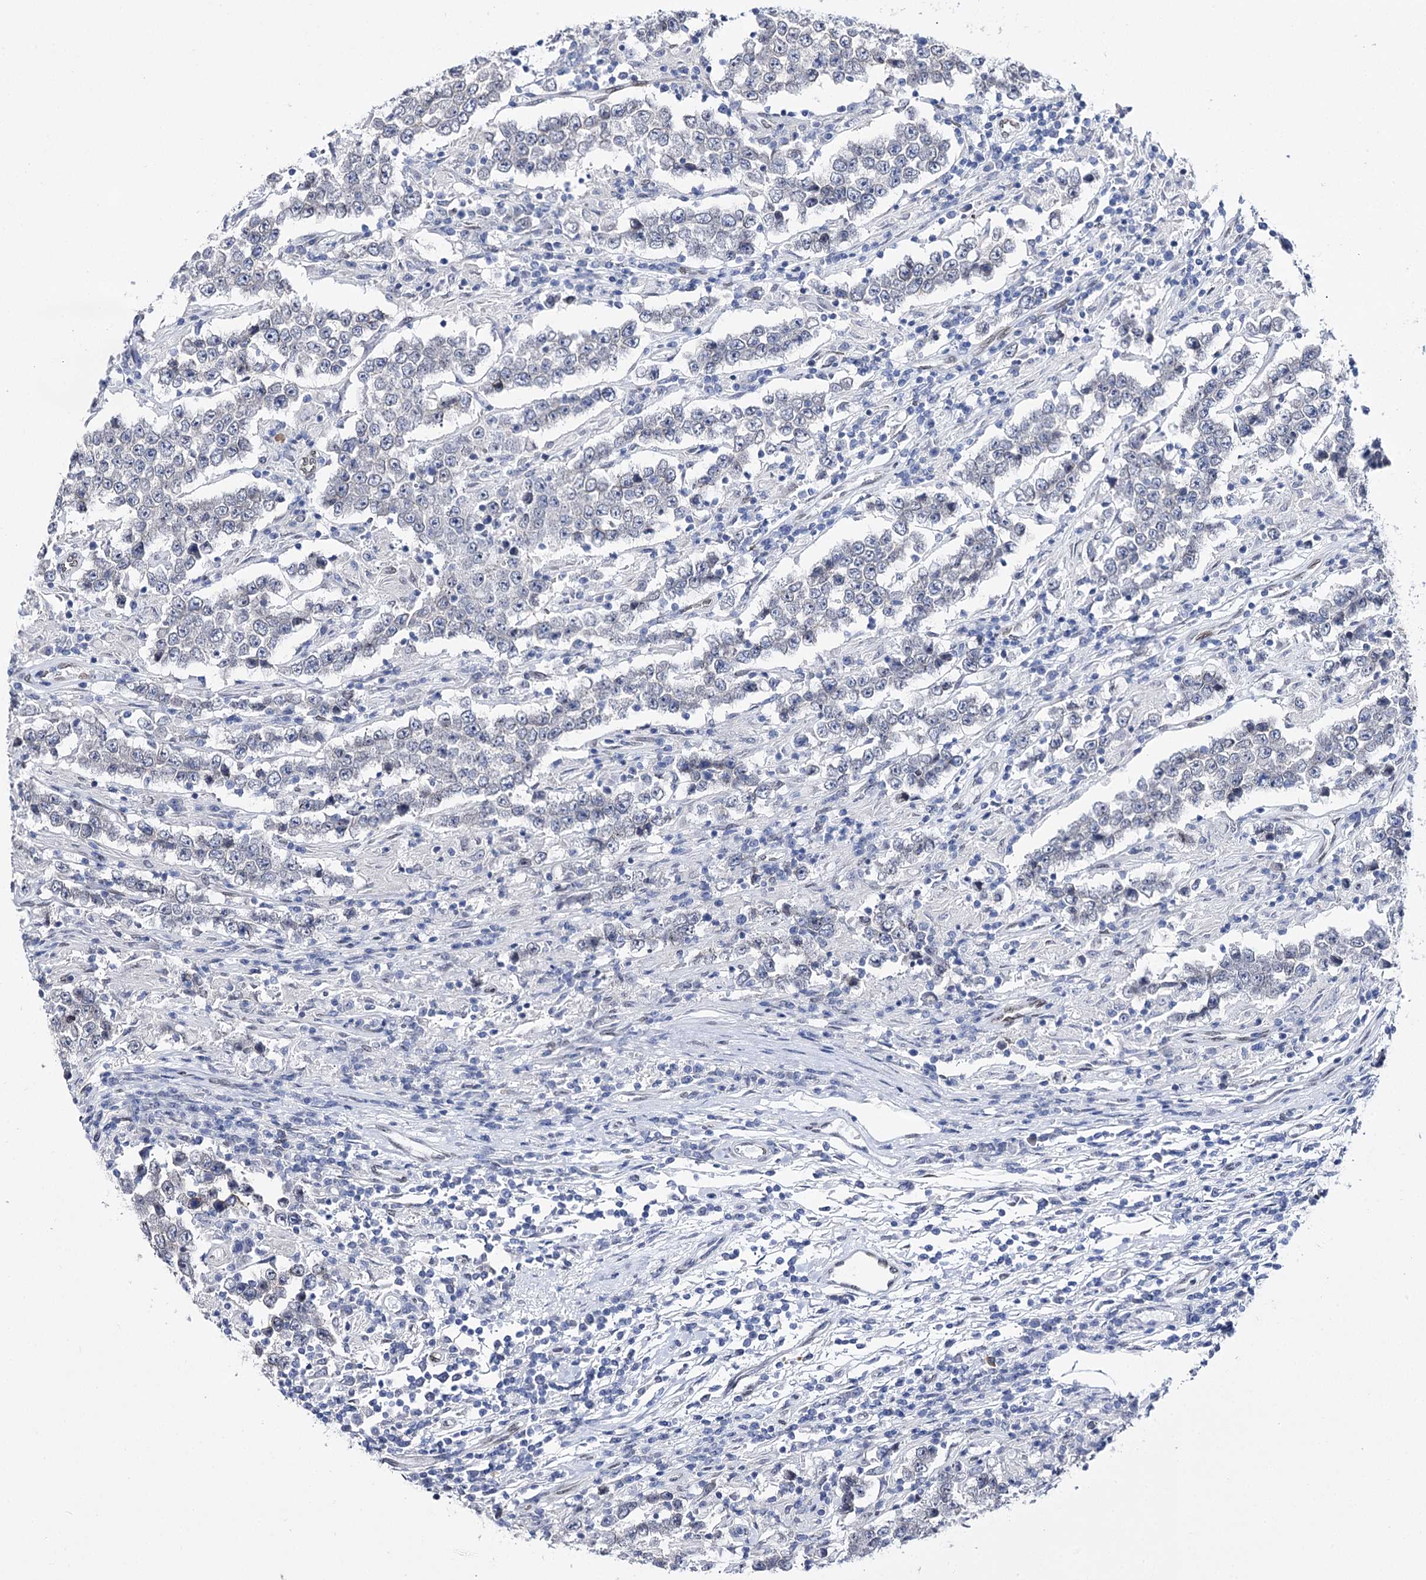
{"staining": {"intensity": "negative", "quantity": "none", "location": "none"}, "tissue": "testis cancer", "cell_type": "Tumor cells", "image_type": "cancer", "snomed": [{"axis": "morphology", "description": "Normal tissue, NOS"}, {"axis": "morphology", "description": "Urothelial carcinoma, High grade"}, {"axis": "morphology", "description": "Seminoma, NOS"}, {"axis": "morphology", "description": "Carcinoma, Embryonal, NOS"}, {"axis": "topography", "description": "Urinary bladder"}, {"axis": "topography", "description": "Testis"}], "caption": "High power microscopy micrograph of an immunohistochemistry (IHC) image of urothelial carcinoma (high-grade) (testis), revealing no significant staining in tumor cells.", "gene": "TMEM201", "patient": {"sex": "male", "age": 41}}